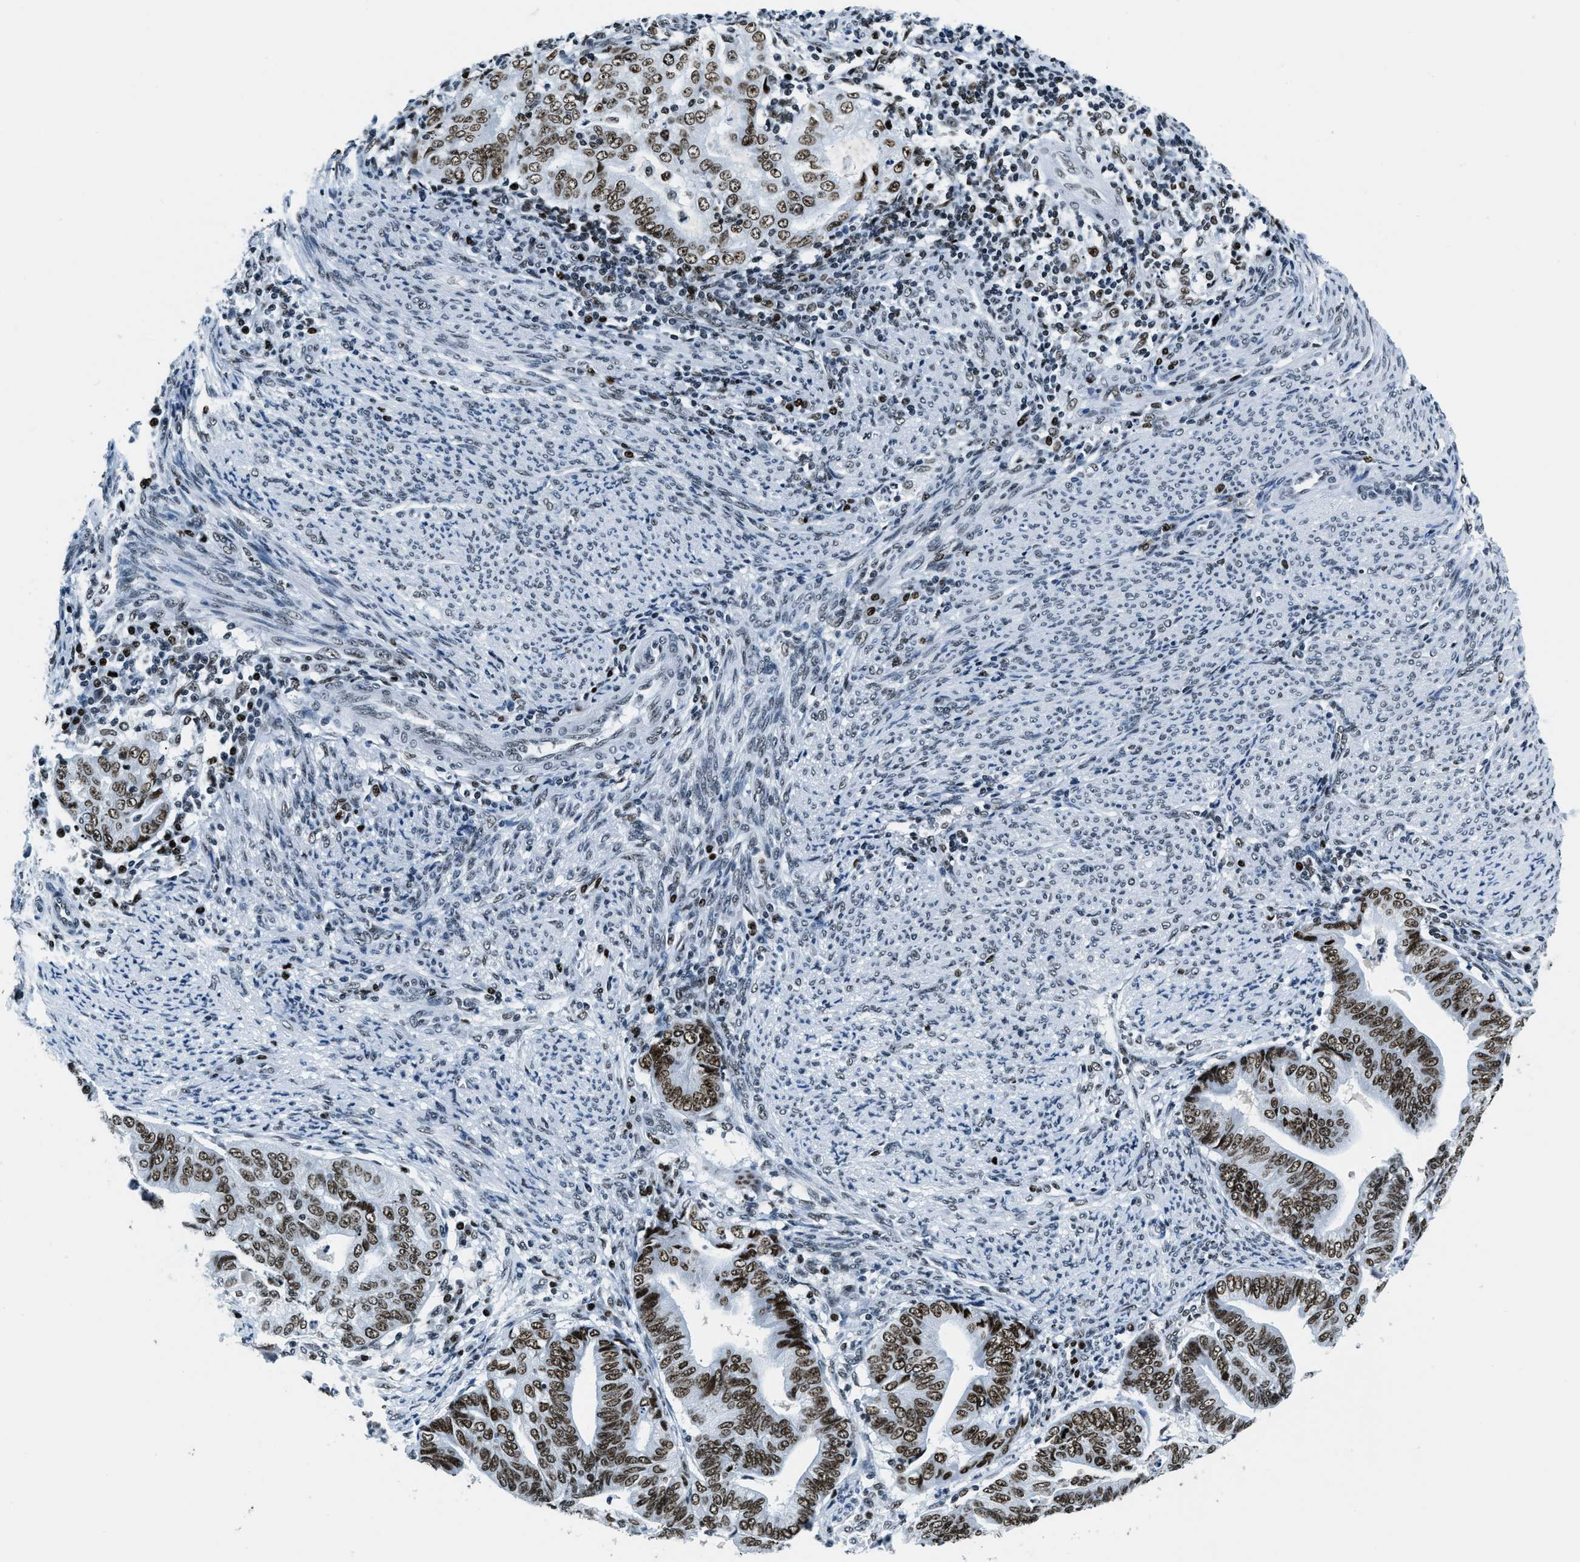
{"staining": {"intensity": "moderate", "quantity": ">75%", "location": "nuclear"}, "tissue": "endometrial cancer", "cell_type": "Tumor cells", "image_type": "cancer", "snomed": [{"axis": "morphology", "description": "Adenocarcinoma, NOS"}, {"axis": "topography", "description": "Endometrium"}], "caption": "Tumor cells exhibit medium levels of moderate nuclear positivity in about >75% of cells in endometrial adenocarcinoma. (DAB IHC with brightfield microscopy, high magnification).", "gene": "TOP1", "patient": {"sex": "female", "age": 79}}